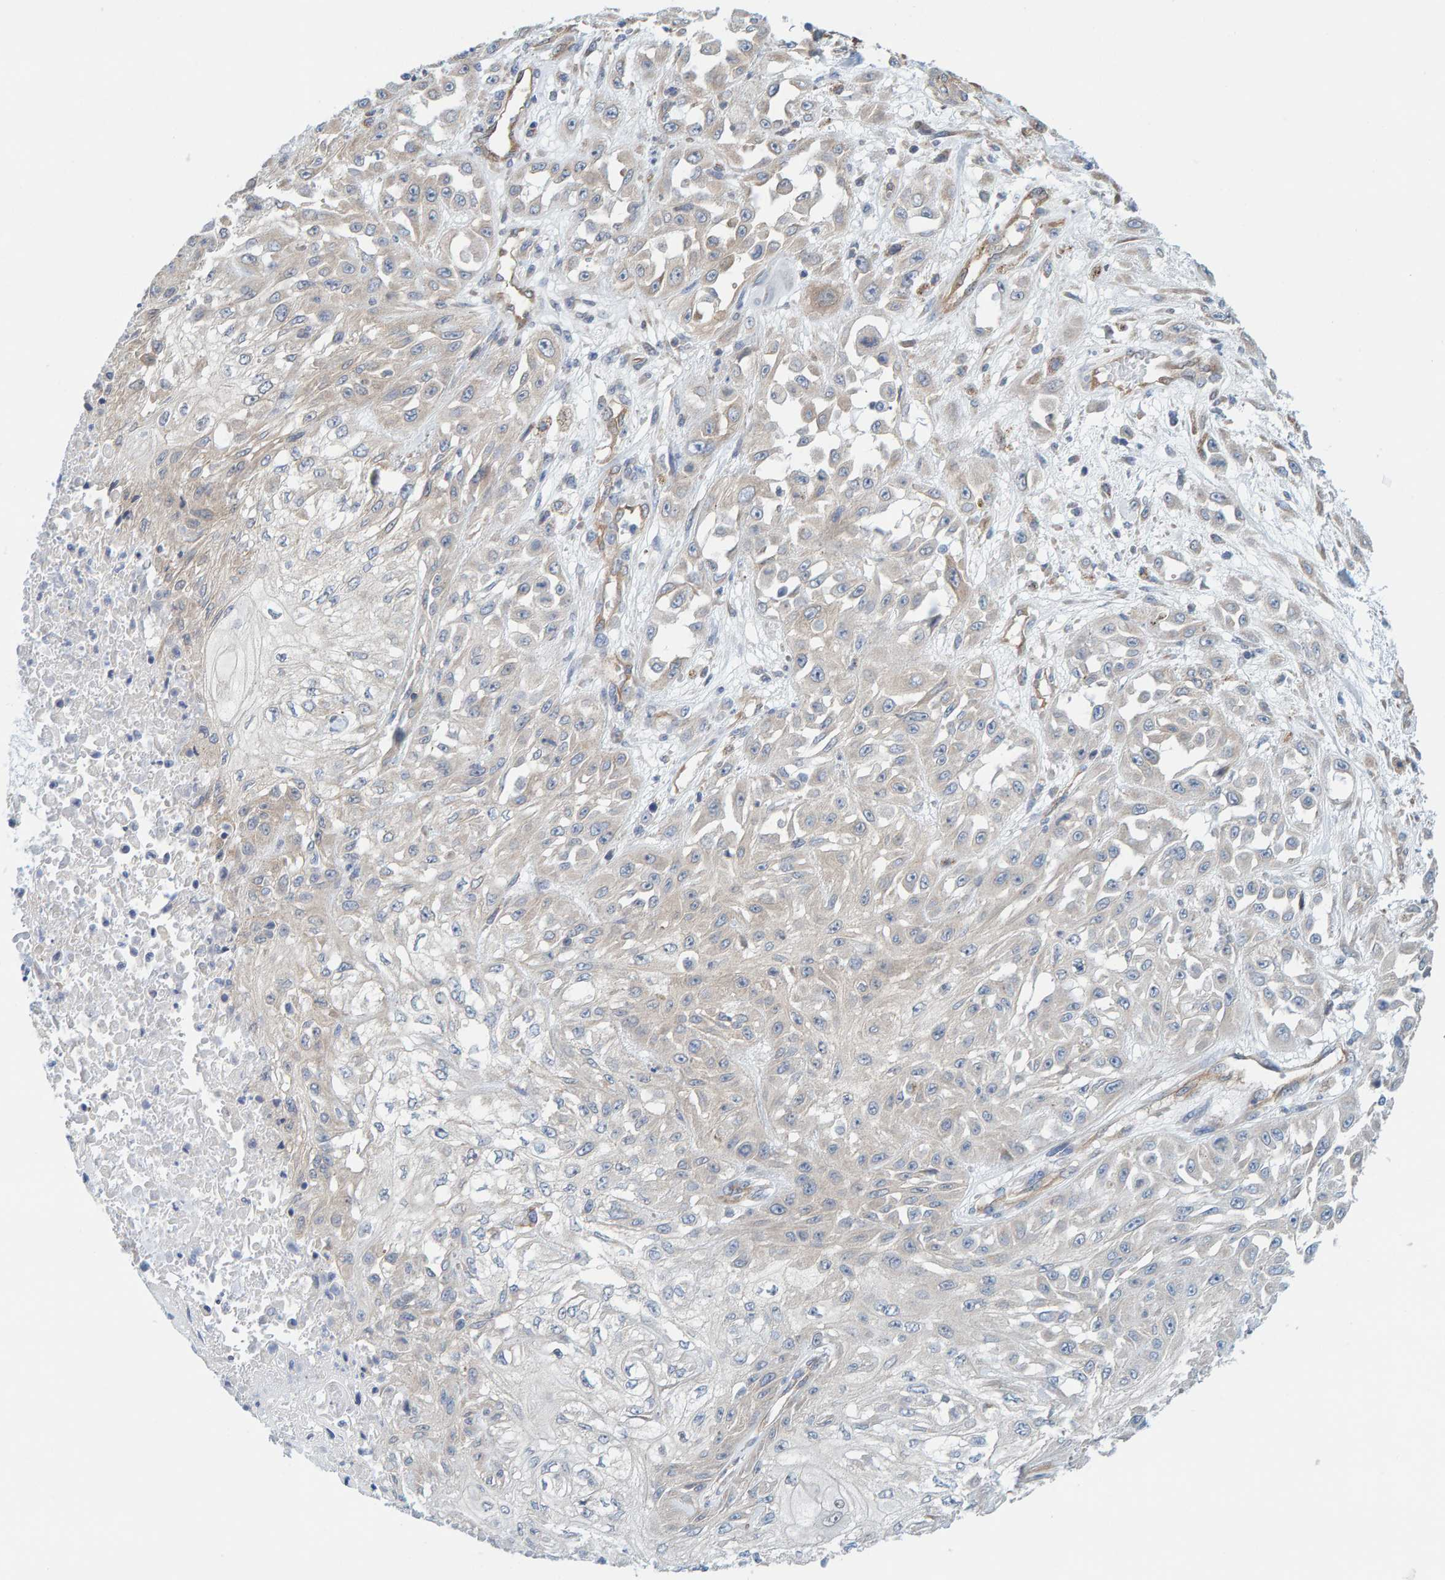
{"staining": {"intensity": "negative", "quantity": "none", "location": "none"}, "tissue": "skin cancer", "cell_type": "Tumor cells", "image_type": "cancer", "snomed": [{"axis": "morphology", "description": "Squamous cell carcinoma, NOS"}, {"axis": "morphology", "description": "Squamous cell carcinoma, metastatic, NOS"}, {"axis": "topography", "description": "Skin"}, {"axis": "topography", "description": "Lymph node"}], "caption": "Tumor cells are negative for brown protein staining in squamous cell carcinoma (skin).", "gene": "PRKD2", "patient": {"sex": "male", "age": 75}}